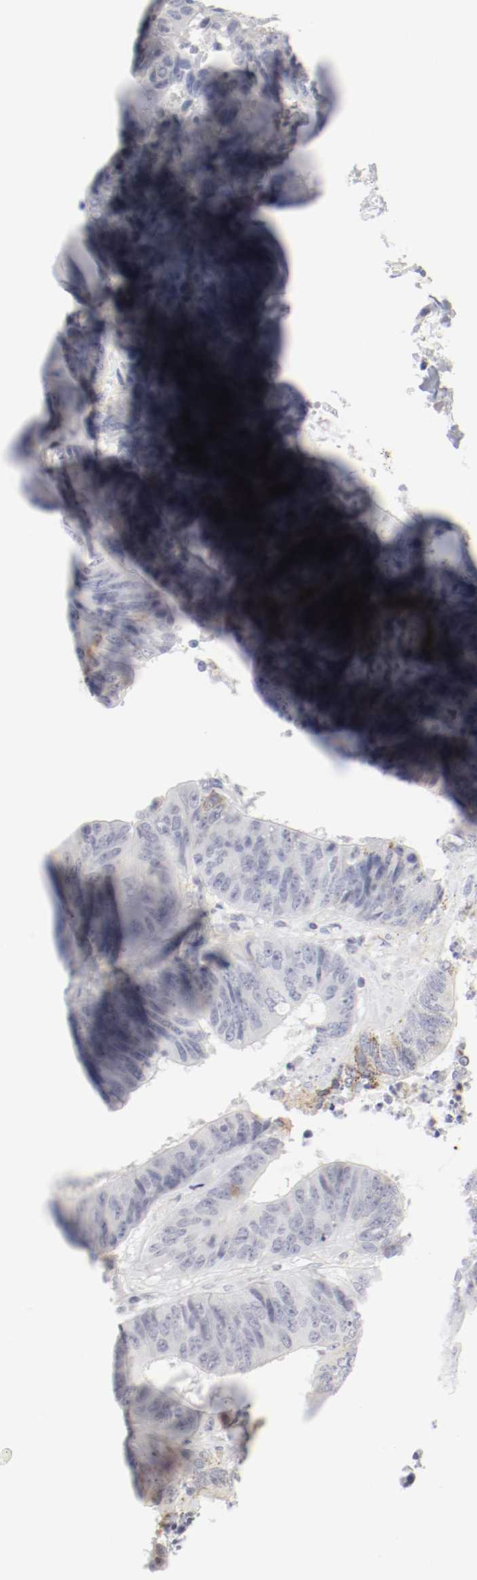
{"staining": {"intensity": "moderate", "quantity": "<25%", "location": "cytoplasmic/membranous"}, "tissue": "colorectal cancer", "cell_type": "Tumor cells", "image_type": "cancer", "snomed": [{"axis": "morphology", "description": "Adenocarcinoma, NOS"}, {"axis": "topography", "description": "Rectum"}], "caption": "Immunohistochemical staining of colorectal cancer shows moderate cytoplasmic/membranous protein expression in approximately <25% of tumor cells. (Stains: DAB (3,3'-diaminobenzidine) in brown, nuclei in blue, Microscopy: brightfield microscopy at high magnification).", "gene": "ITGAX", "patient": {"sex": "male", "age": 72}}